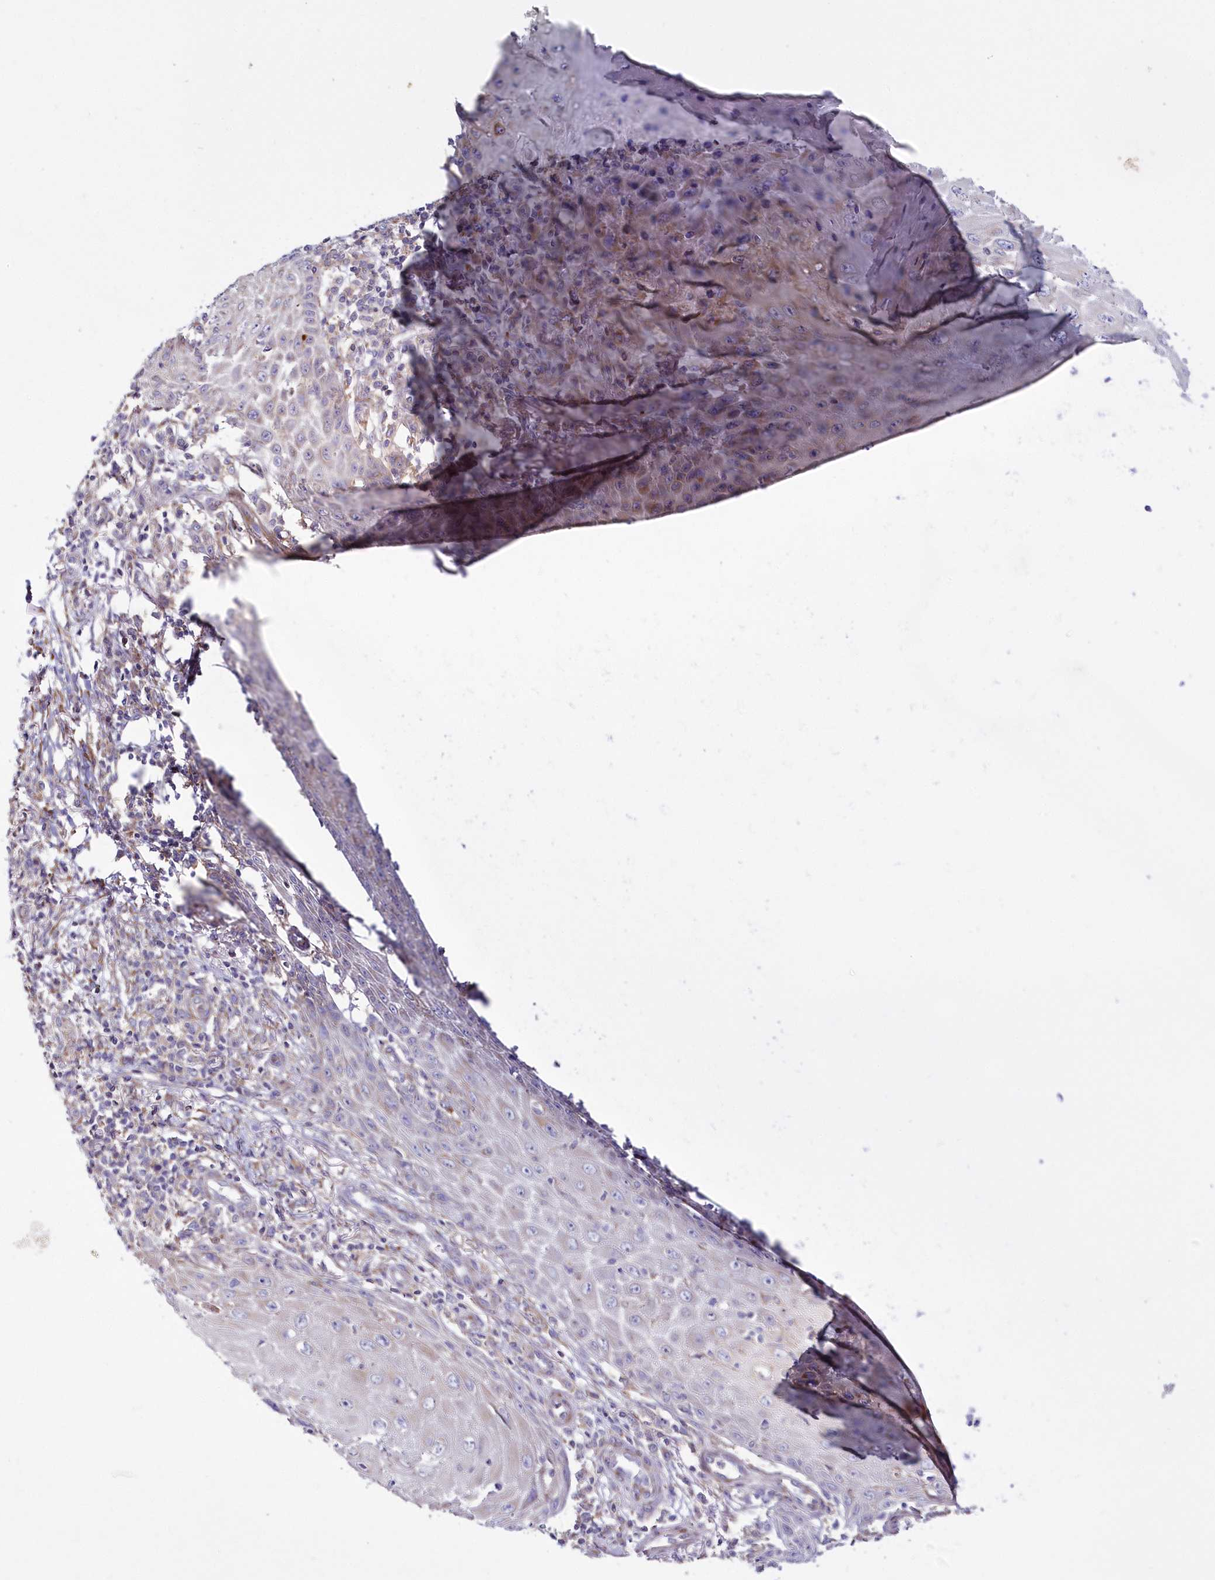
{"staining": {"intensity": "negative", "quantity": "none", "location": "none"}, "tissue": "skin cancer", "cell_type": "Tumor cells", "image_type": "cancer", "snomed": [{"axis": "morphology", "description": "Squamous cell carcinoma, NOS"}, {"axis": "topography", "description": "Skin"}], "caption": "Immunohistochemistry histopathology image of human skin cancer (squamous cell carcinoma) stained for a protein (brown), which reveals no staining in tumor cells. (DAB IHC with hematoxylin counter stain).", "gene": "ARFGEF3", "patient": {"sex": "female", "age": 73}}